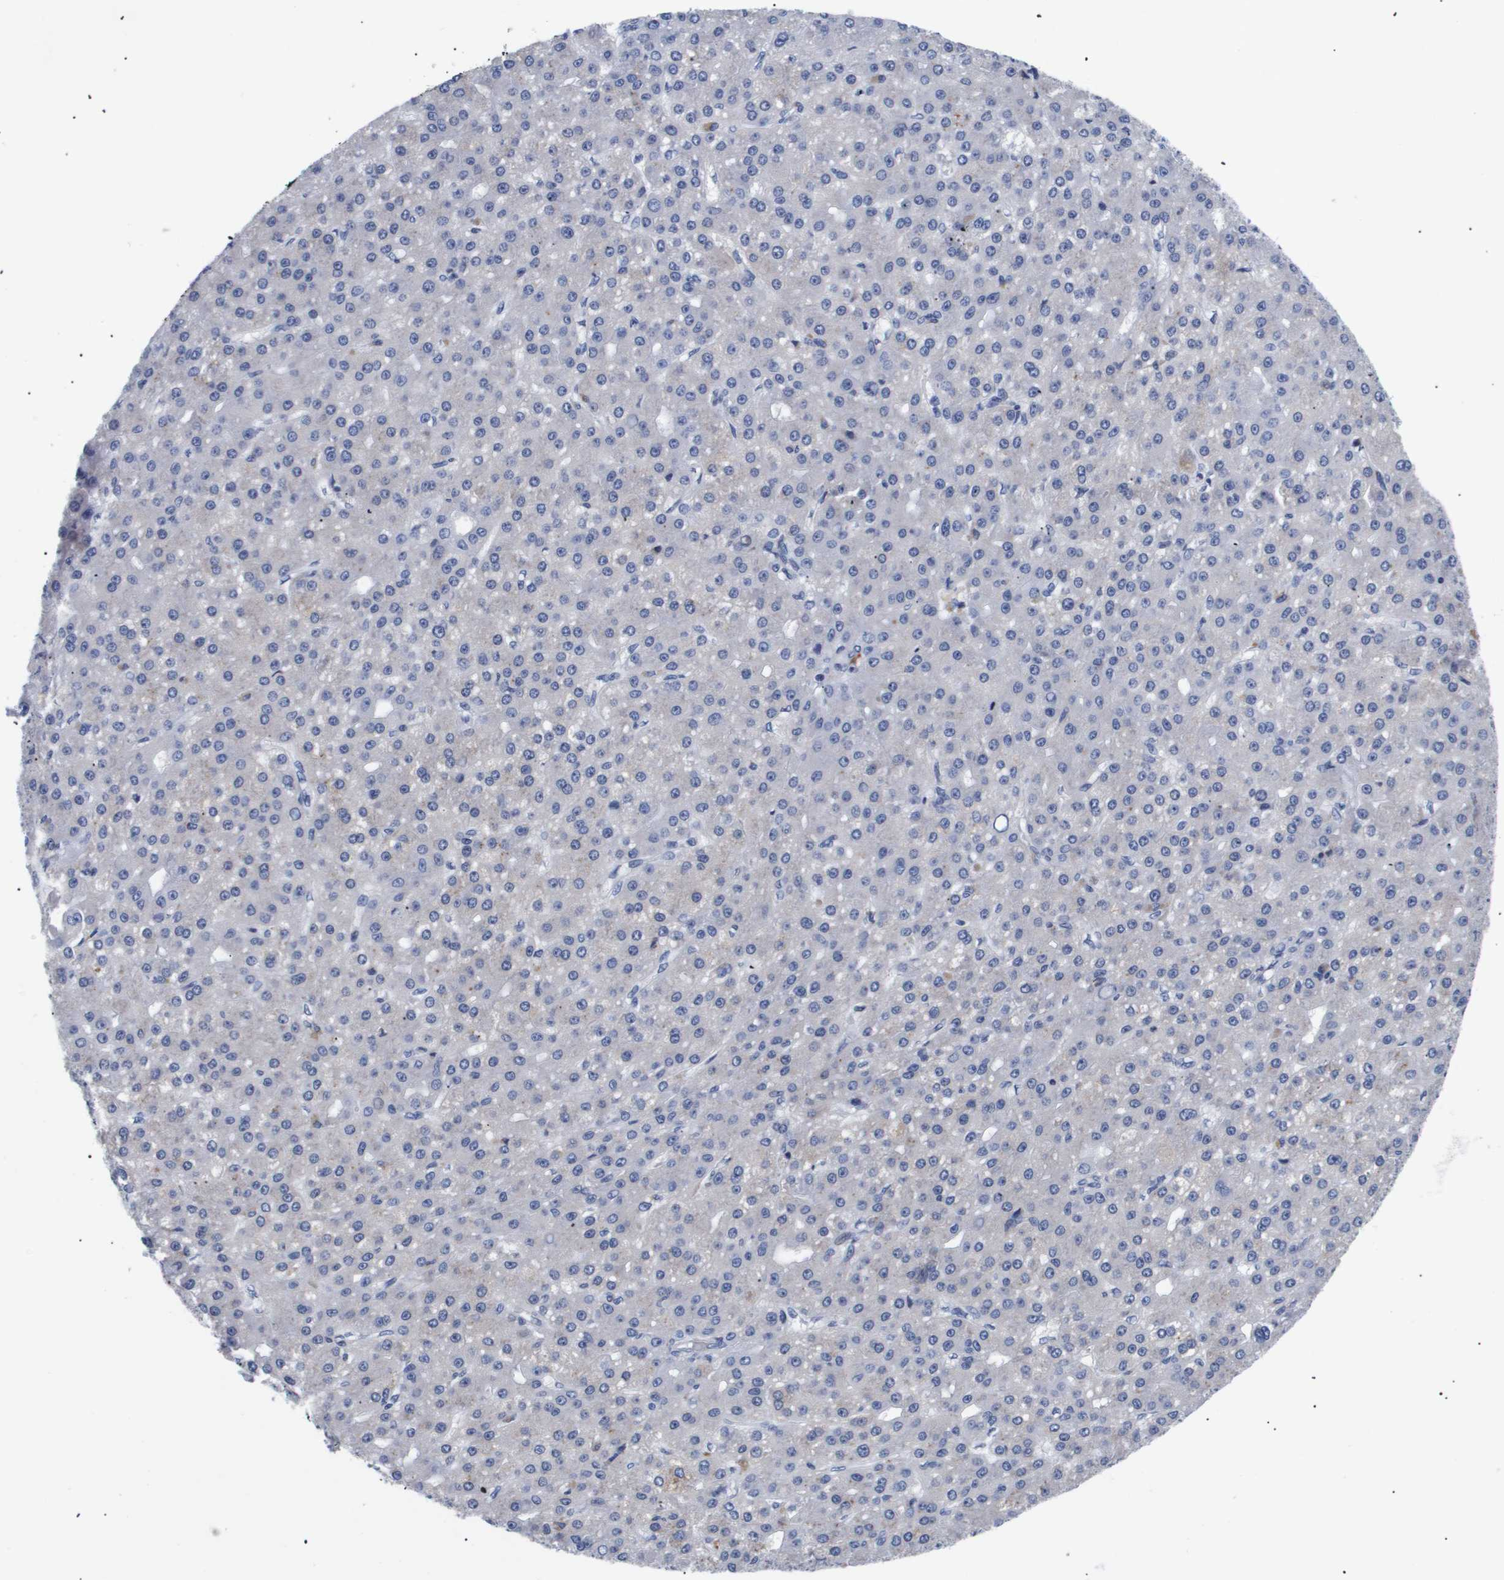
{"staining": {"intensity": "weak", "quantity": "<25%", "location": "nuclear"}, "tissue": "liver cancer", "cell_type": "Tumor cells", "image_type": "cancer", "snomed": [{"axis": "morphology", "description": "Carcinoma, Hepatocellular, NOS"}, {"axis": "topography", "description": "Liver"}], "caption": "Protein analysis of liver cancer (hepatocellular carcinoma) reveals no significant staining in tumor cells.", "gene": "SHD", "patient": {"sex": "male", "age": 67}}